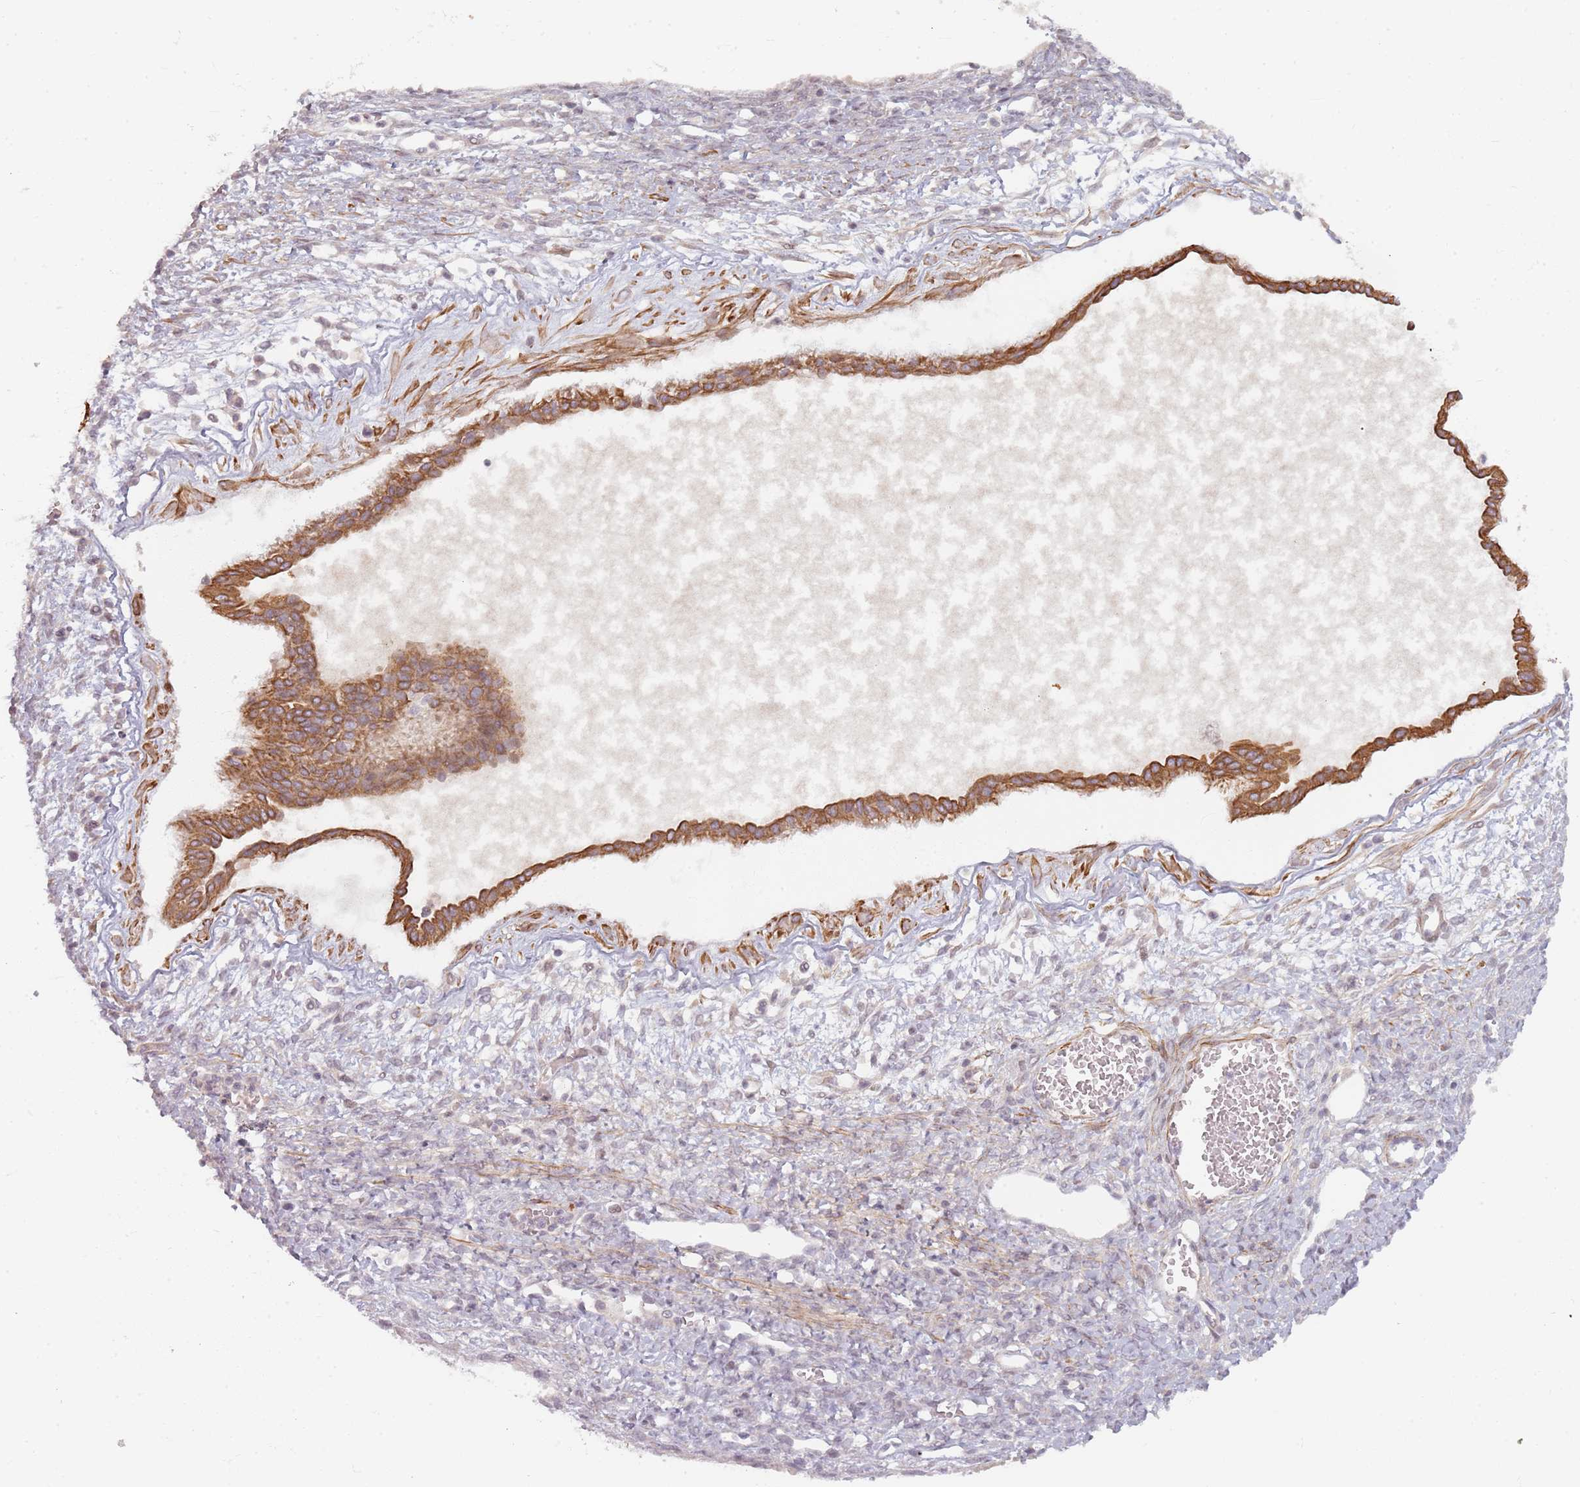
{"staining": {"intensity": "moderate", "quantity": ">75%", "location": "cytoplasmic/membranous"}, "tissue": "ovarian cancer", "cell_type": "Tumor cells", "image_type": "cancer", "snomed": [{"axis": "morphology", "description": "Cystadenocarcinoma, mucinous, NOS"}, {"axis": "topography", "description": "Ovary"}], "caption": "Immunohistochemistry (DAB (3,3'-diaminobenzidine)) staining of human ovarian mucinous cystadenocarcinoma displays moderate cytoplasmic/membranous protein staining in about >75% of tumor cells.", "gene": "RPS6KA2", "patient": {"sex": "female", "age": 73}}